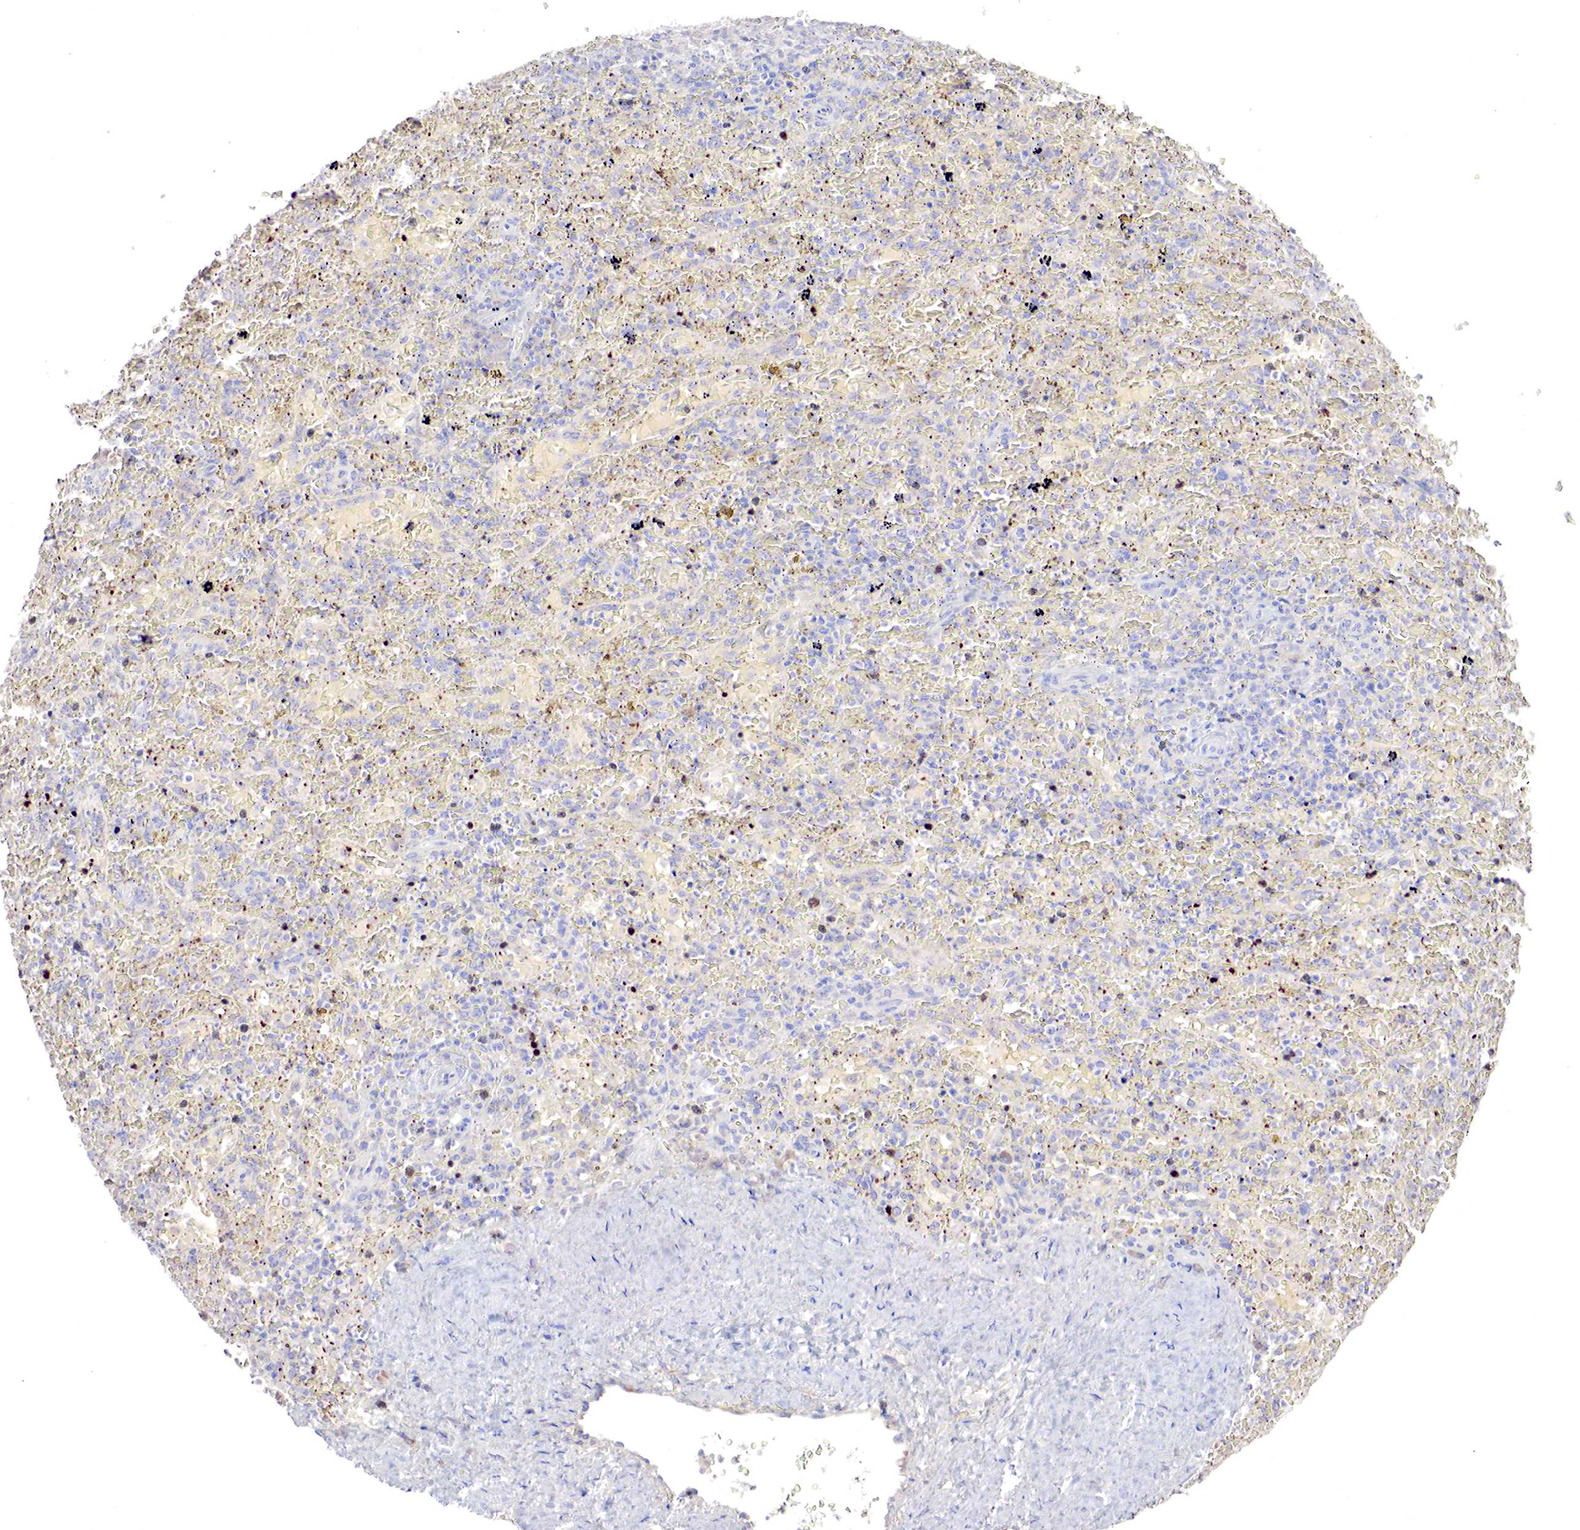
{"staining": {"intensity": "negative", "quantity": "none", "location": "none"}, "tissue": "lymphoma", "cell_type": "Tumor cells", "image_type": "cancer", "snomed": [{"axis": "morphology", "description": "Malignant lymphoma, non-Hodgkin's type, High grade"}, {"axis": "topography", "description": "Spleen"}, {"axis": "topography", "description": "Lymph node"}], "caption": "A high-resolution micrograph shows immunohistochemistry staining of malignant lymphoma, non-Hodgkin's type (high-grade), which demonstrates no significant staining in tumor cells.", "gene": "GATA1", "patient": {"sex": "female", "age": 70}}